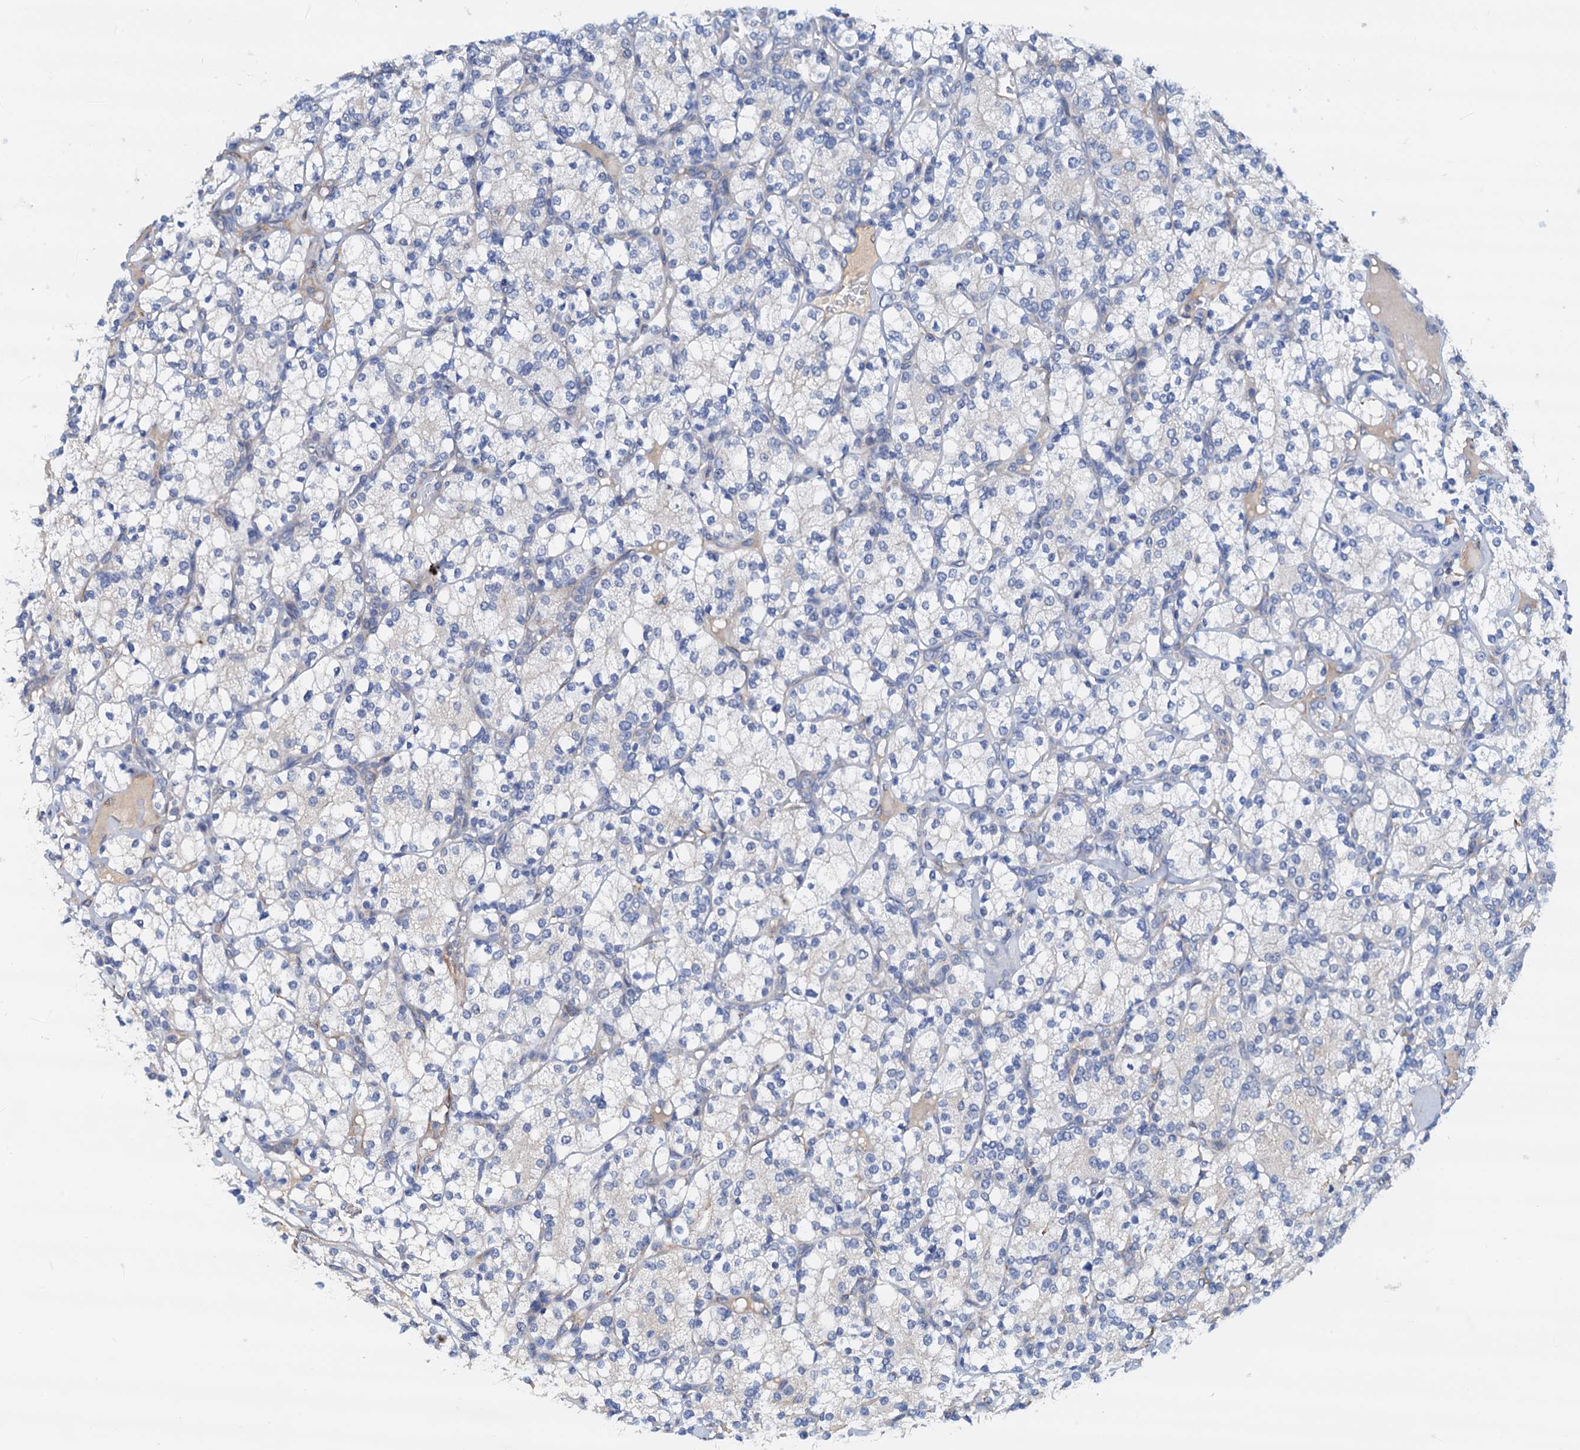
{"staining": {"intensity": "negative", "quantity": "none", "location": "none"}, "tissue": "renal cancer", "cell_type": "Tumor cells", "image_type": "cancer", "snomed": [{"axis": "morphology", "description": "Adenocarcinoma, NOS"}, {"axis": "topography", "description": "Kidney"}], "caption": "IHC histopathology image of neoplastic tissue: adenocarcinoma (renal) stained with DAB (3,3'-diaminobenzidine) shows no significant protein staining in tumor cells.", "gene": "RASSF9", "patient": {"sex": "male", "age": 77}}